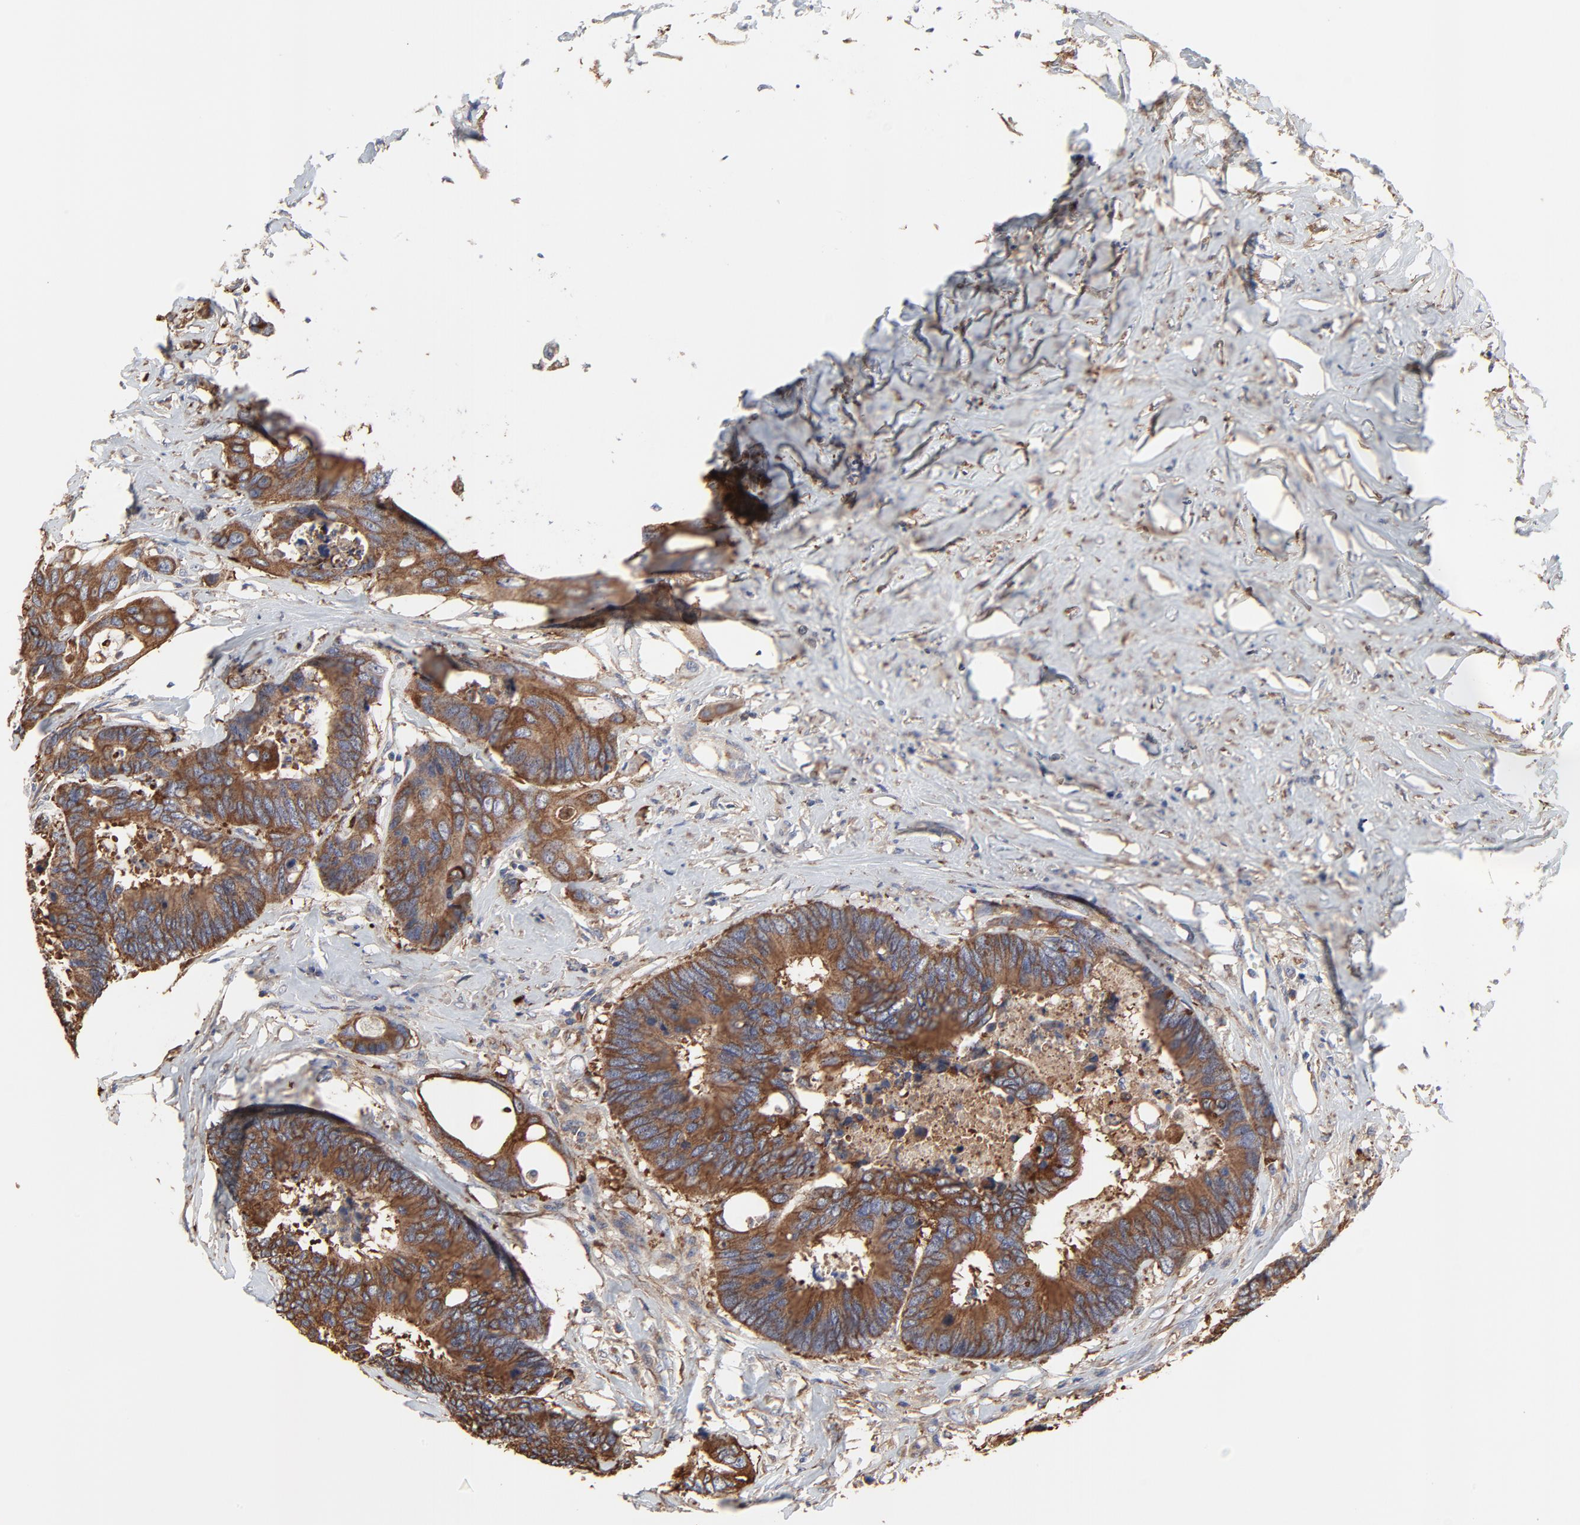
{"staining": {"intensity": "strong", "quantity": ">75%", "location": "cytoplasmic/membranous"}, "tissue": "colorectal cancer", "cell_type": "Tumor cells", "image_type": "cancer", "snomed": [{"axis": "morphology", "description": "Adenocarcinoma, NOS"}, {"axis": "topography", "description": "Rectum"}], "caption": "The photomicrograph exhibits a brown stain indicating the presence of a protein in the cytoplasmic/membranous of tumor cells in colorectal cancer.", "gene": "NXF3", "patient": {"sex": "male", "age": 55}}